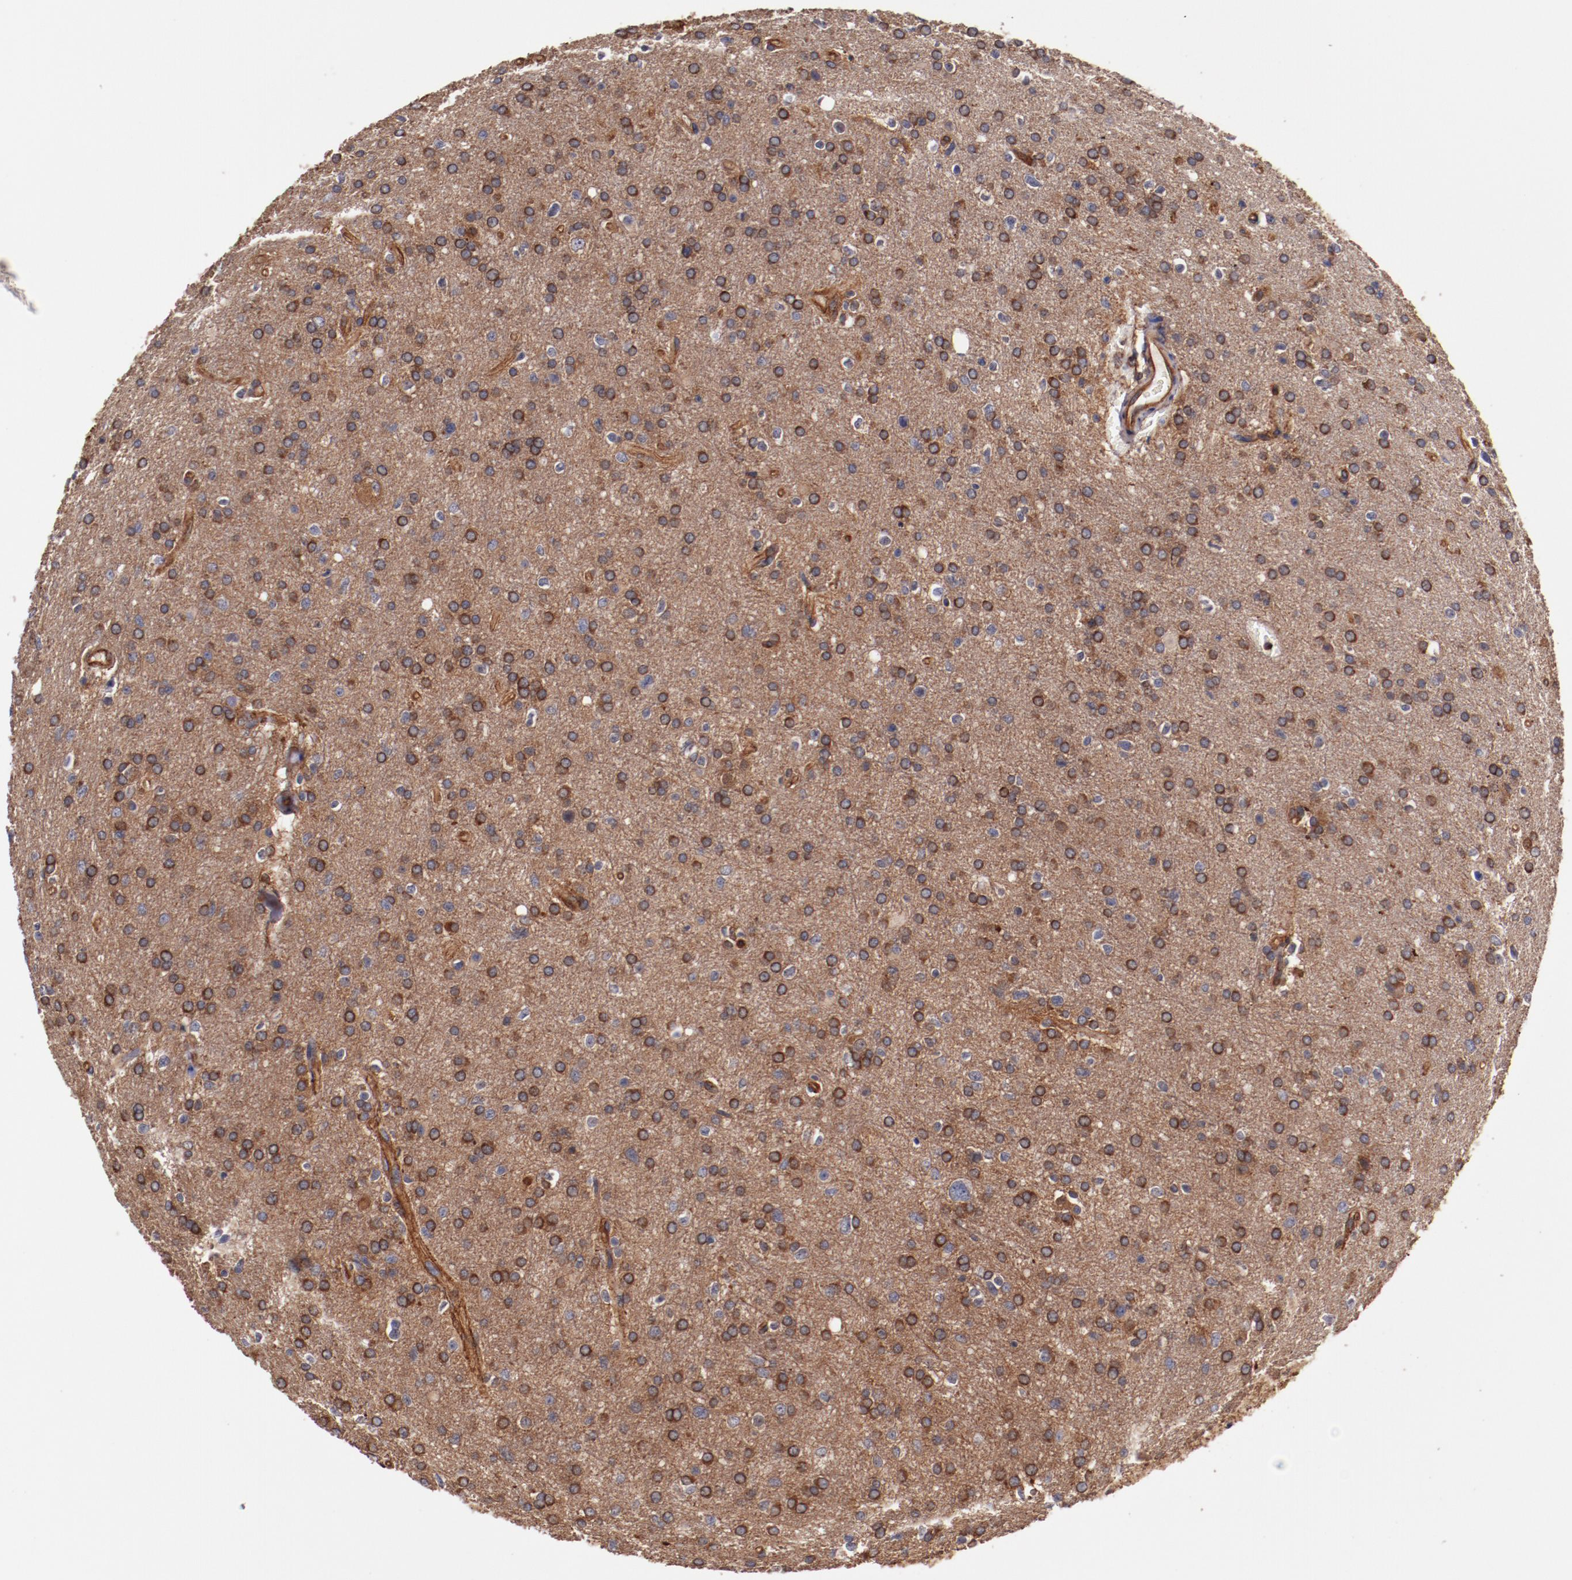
{"staining": {"intensity": "strong", "quantity": ">75%", "location": "cytoplasmic/membranous"}, "tissue": "glioma", "cell_type": "Tumor cells", "image_type": "cancer", "snomed": [{"axis": "morphology", "description": "Glioma, malignant, High grade"}, {"axis": "topography", "description": "Brain"}], "caption": "Strong cytoplasmic/membranous staining for a protein is appreciated in about >75% of tumor cells of malignant high-grade glioma using immunohistochemistry (IHC).", "gene": "TMOD3", "patient": {"sex": "male", "age": 33}}